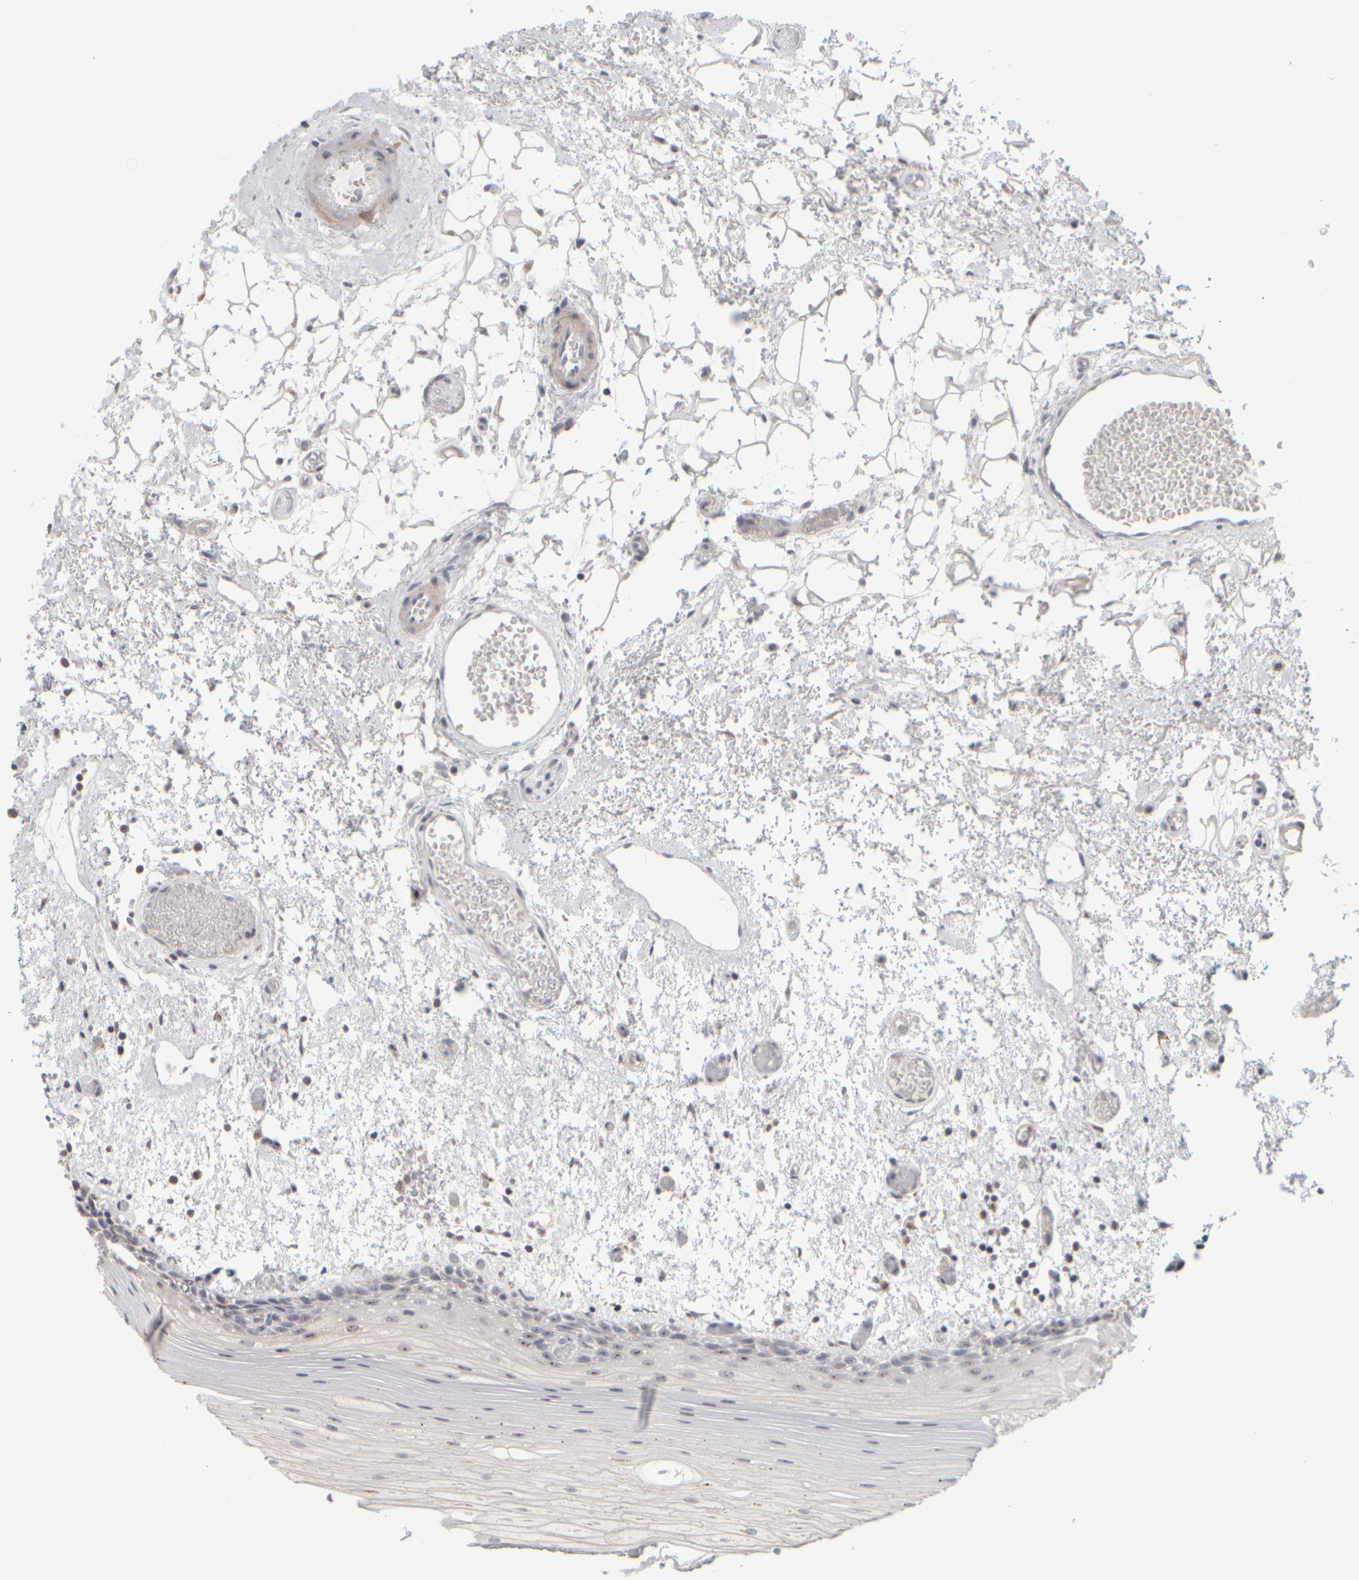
{"staining": {"intensity": "moderate", "quantity": "<25%", "location": "nuclear"}, "tissue": "oral mucosa", "cell_type": "Squamous epithelial cells", "image_type": "normal", "snomed": [{"axis": "morphology", "description": "Normal tissue, NOS"}, {"axis": "topography", "description": "Oral tissue"}], "caption": "Moderate nuclear protein staining is present in about <25% of squamous epithelial cells in oral mucosa. (DAB IHC, brown staining for protein, blue staining for nuclei).", "gene": "DCXR", "patient": {"sex": "male", "age": 52}}